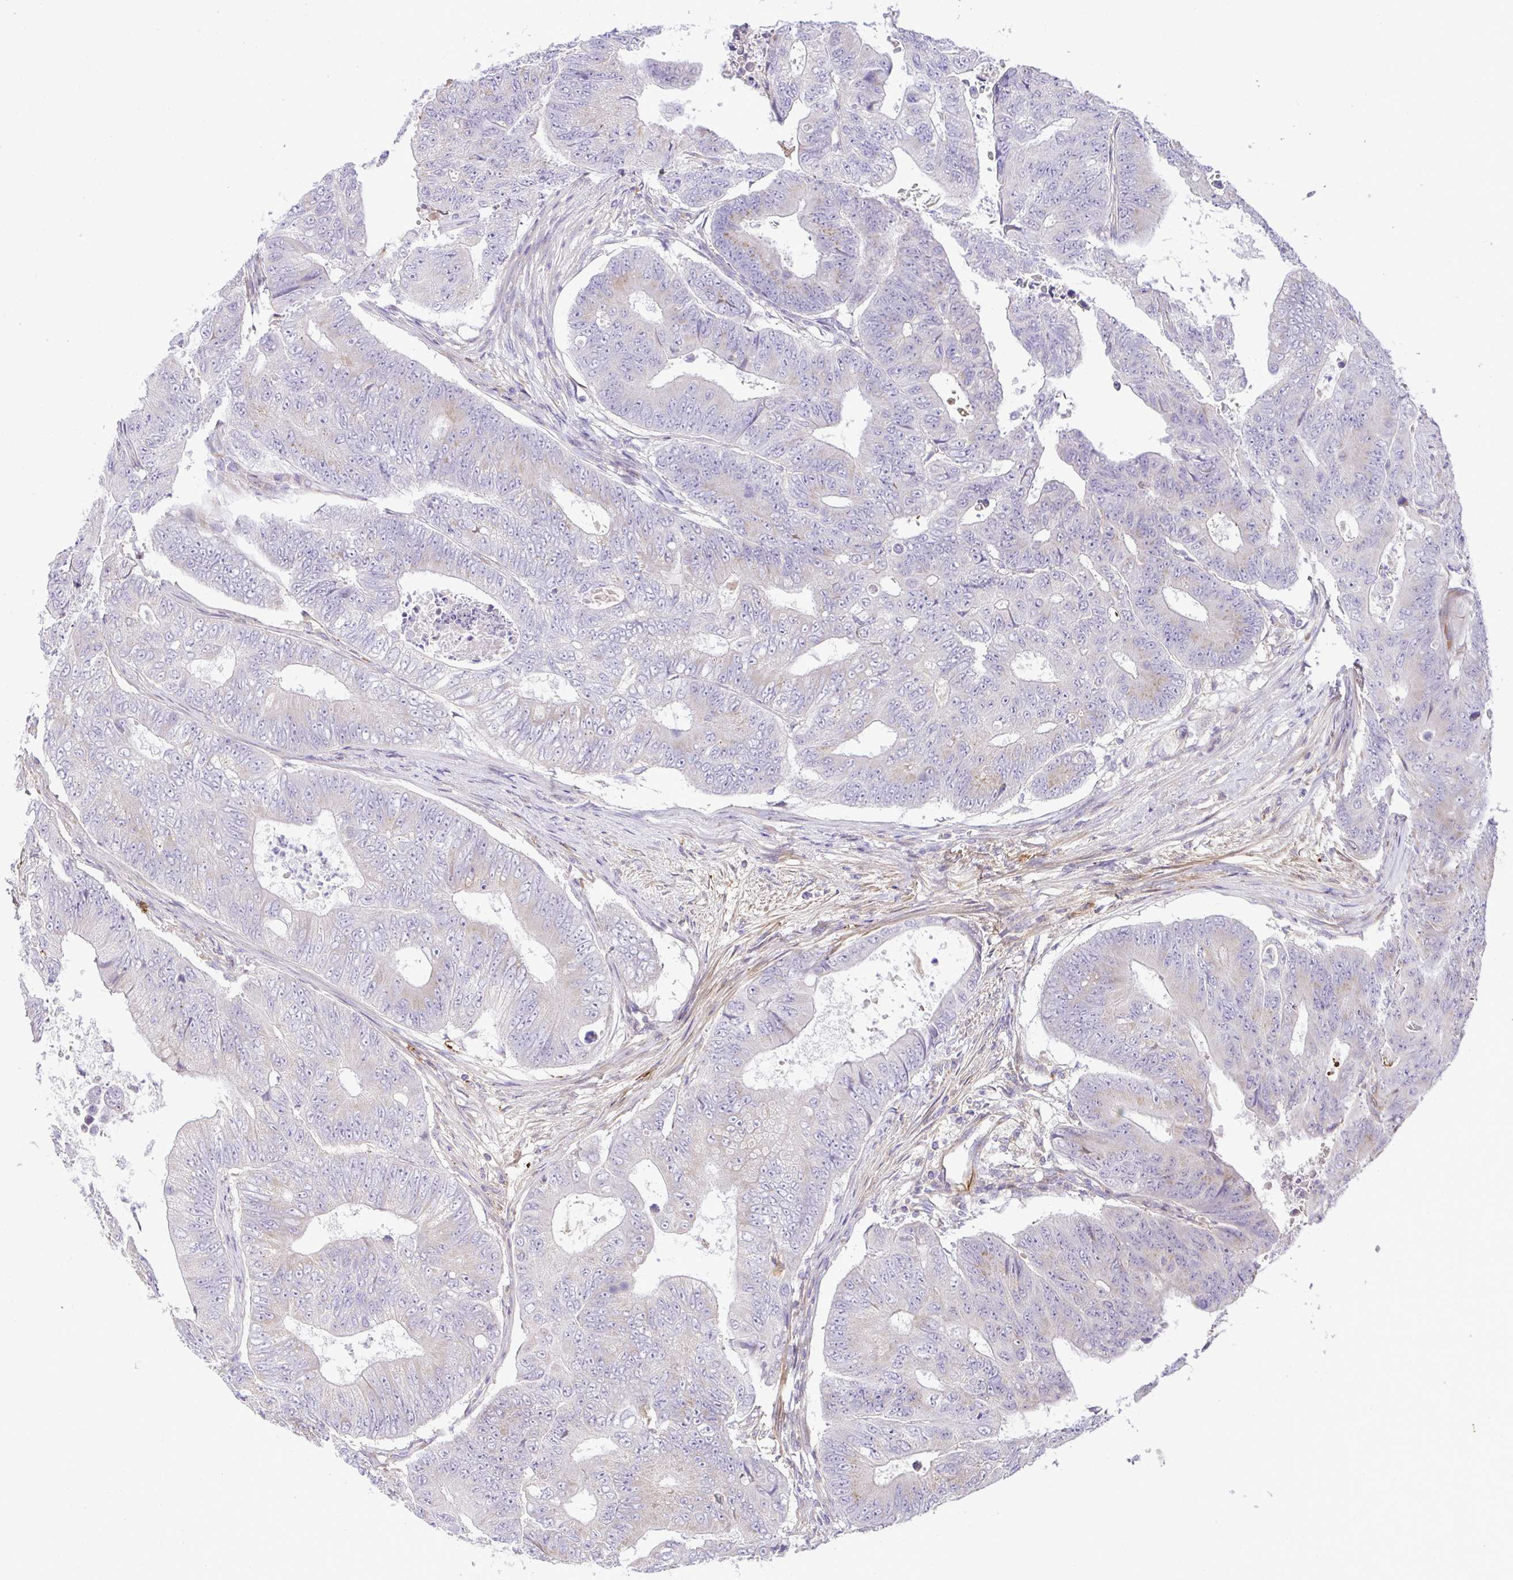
{"staining": {"intensity": "negative", "quantity": "none", "location": "none"}, "tissue": "colorectal cancer", "cell_type": "Tumor cells", "image_type": "cancer", "snomed": [{"axis": "morphology", "description": "Adenocarcinoma, NOS"}, {"axis": "topography", "description": "Colon"}], "caption": "There is no significant staining in tumor cells of adenocarcinoma (colorectal). Brightfield microscopy of immunohistochemistry (IHC) stained with DAB (3,3'-diaminobenzidine) (brown) and hematoxylin (blue), captured at high magnification.", "gene": "GRID2", "patient": {"sex": "female", "age": 48}}